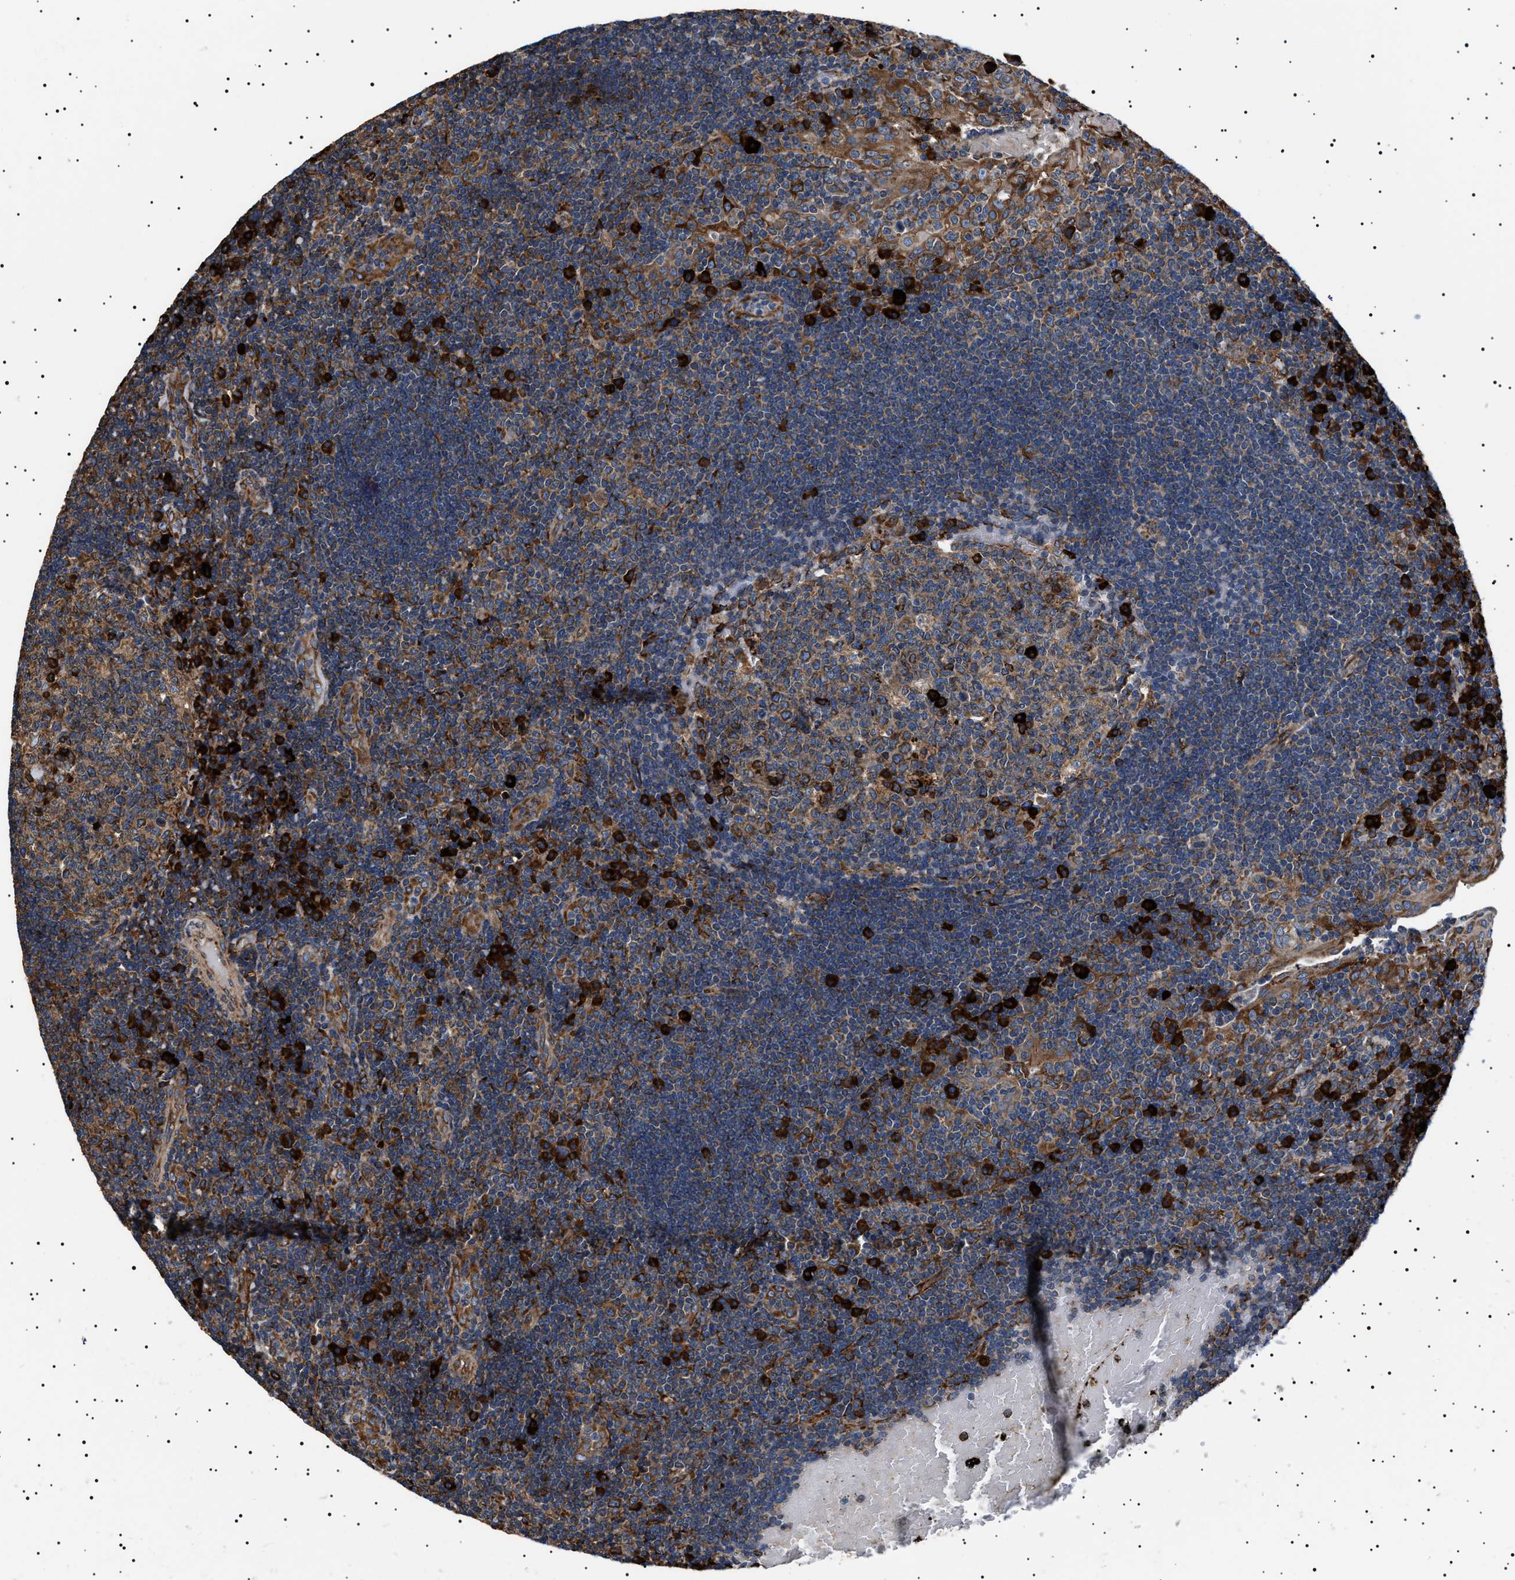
{"staining": {"intensity": "strong", "quantity": "25%-75%", "location": "cytoplasmic/membranous"}, "tissue": "tonsil", "cell_type": "Germinal center cells", "image_type": "normal", "snomed": [{"axis": "morphology", "description": "Normal tissue, NOS"}, {"axis": "topography", "description": "Tonsil"}], "caption": "Immunohistochemical staining of benign human tonsil exhibits high levels of strong cytoplasmic/membranous positivity in approximately 25%-75% of germinal center cells.", "gene": "TOP1MT", "patient": {"sex": "female", "age": 40}}